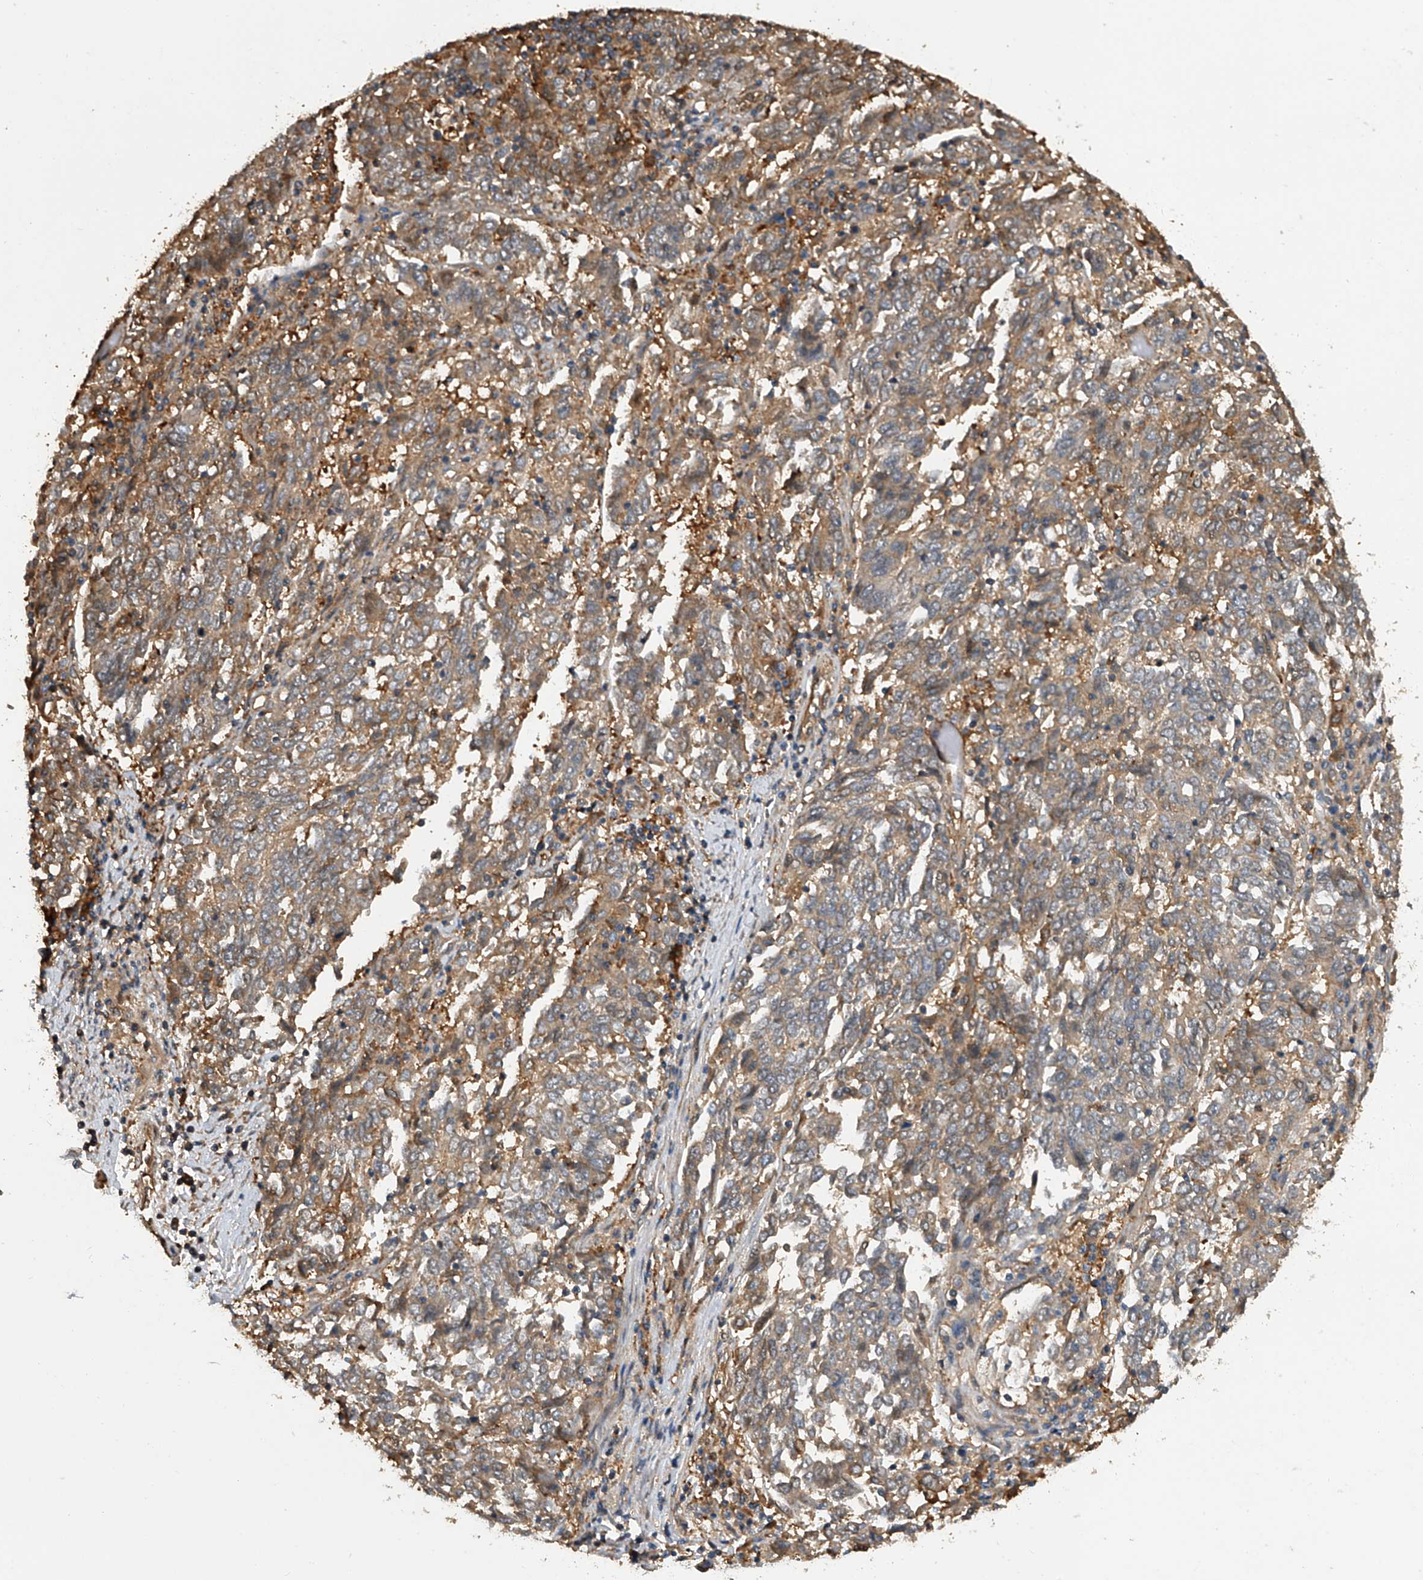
{"staining": {"intensity": "moderate", "quantity": "25%-75%", "location": "cytoplasmic/membranous"}, "tissue": "endometrial cancer", "cell_type": "Tumor cells", "image_type": "cancer", "snomed": [{"axis": "morphology", "description": "Adenocarcinoma, NOS"}, {"axis": "topography", "description": "Endometrium"}], "caption": "Human endometrial cancer stained with a brown dye reveals moderate cytoplasmic/membranous positive expression in about 25%-75% of tumor cells.", "gene": "PTPRA", "patient": {"sex": "female", "age": 80}}